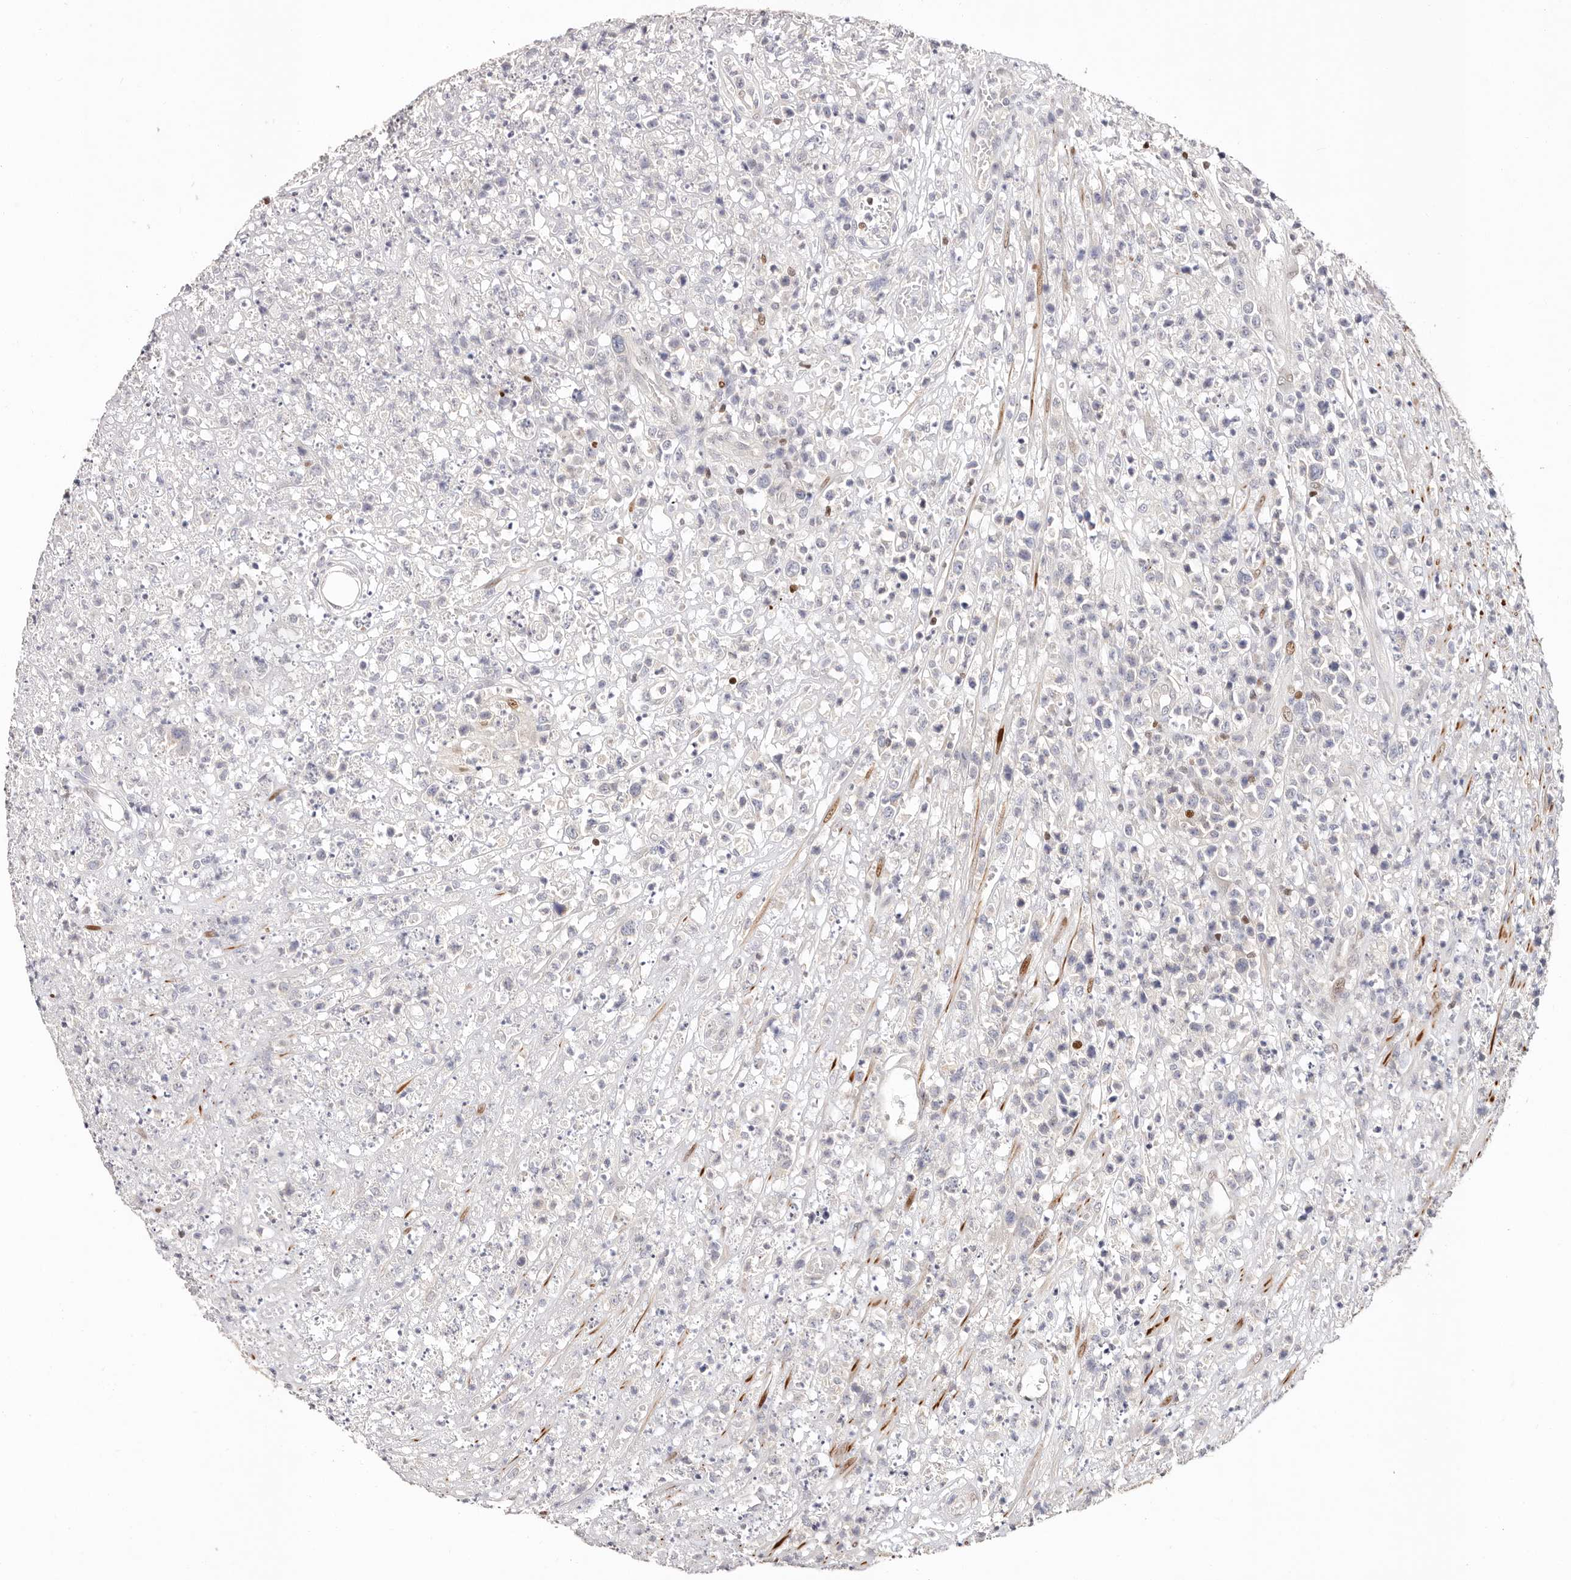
{"staining": {"intensity": "negative", "quantity": "none", "location": "none"}, "tissue": "lymphoma", "cell_type": "Tumor cells", "image_type": "cancer", "snomed": [{"axis": "morphology", "description": "Malignant lymphoma, non-Hodgkin's type, High grade"}, {"axis": "topography", "description": "Colon"}], "caption": "The IHC image has no significant staining in tumor cells of malignant lymphoma, non-Hodgkin's type (high-grade) tissue. (DAB immunohistochemistry visualized using brightfield microscopy, high magnification).", "gene": "IQGAP3", "patient": {"sex": "female", "age": 53}}